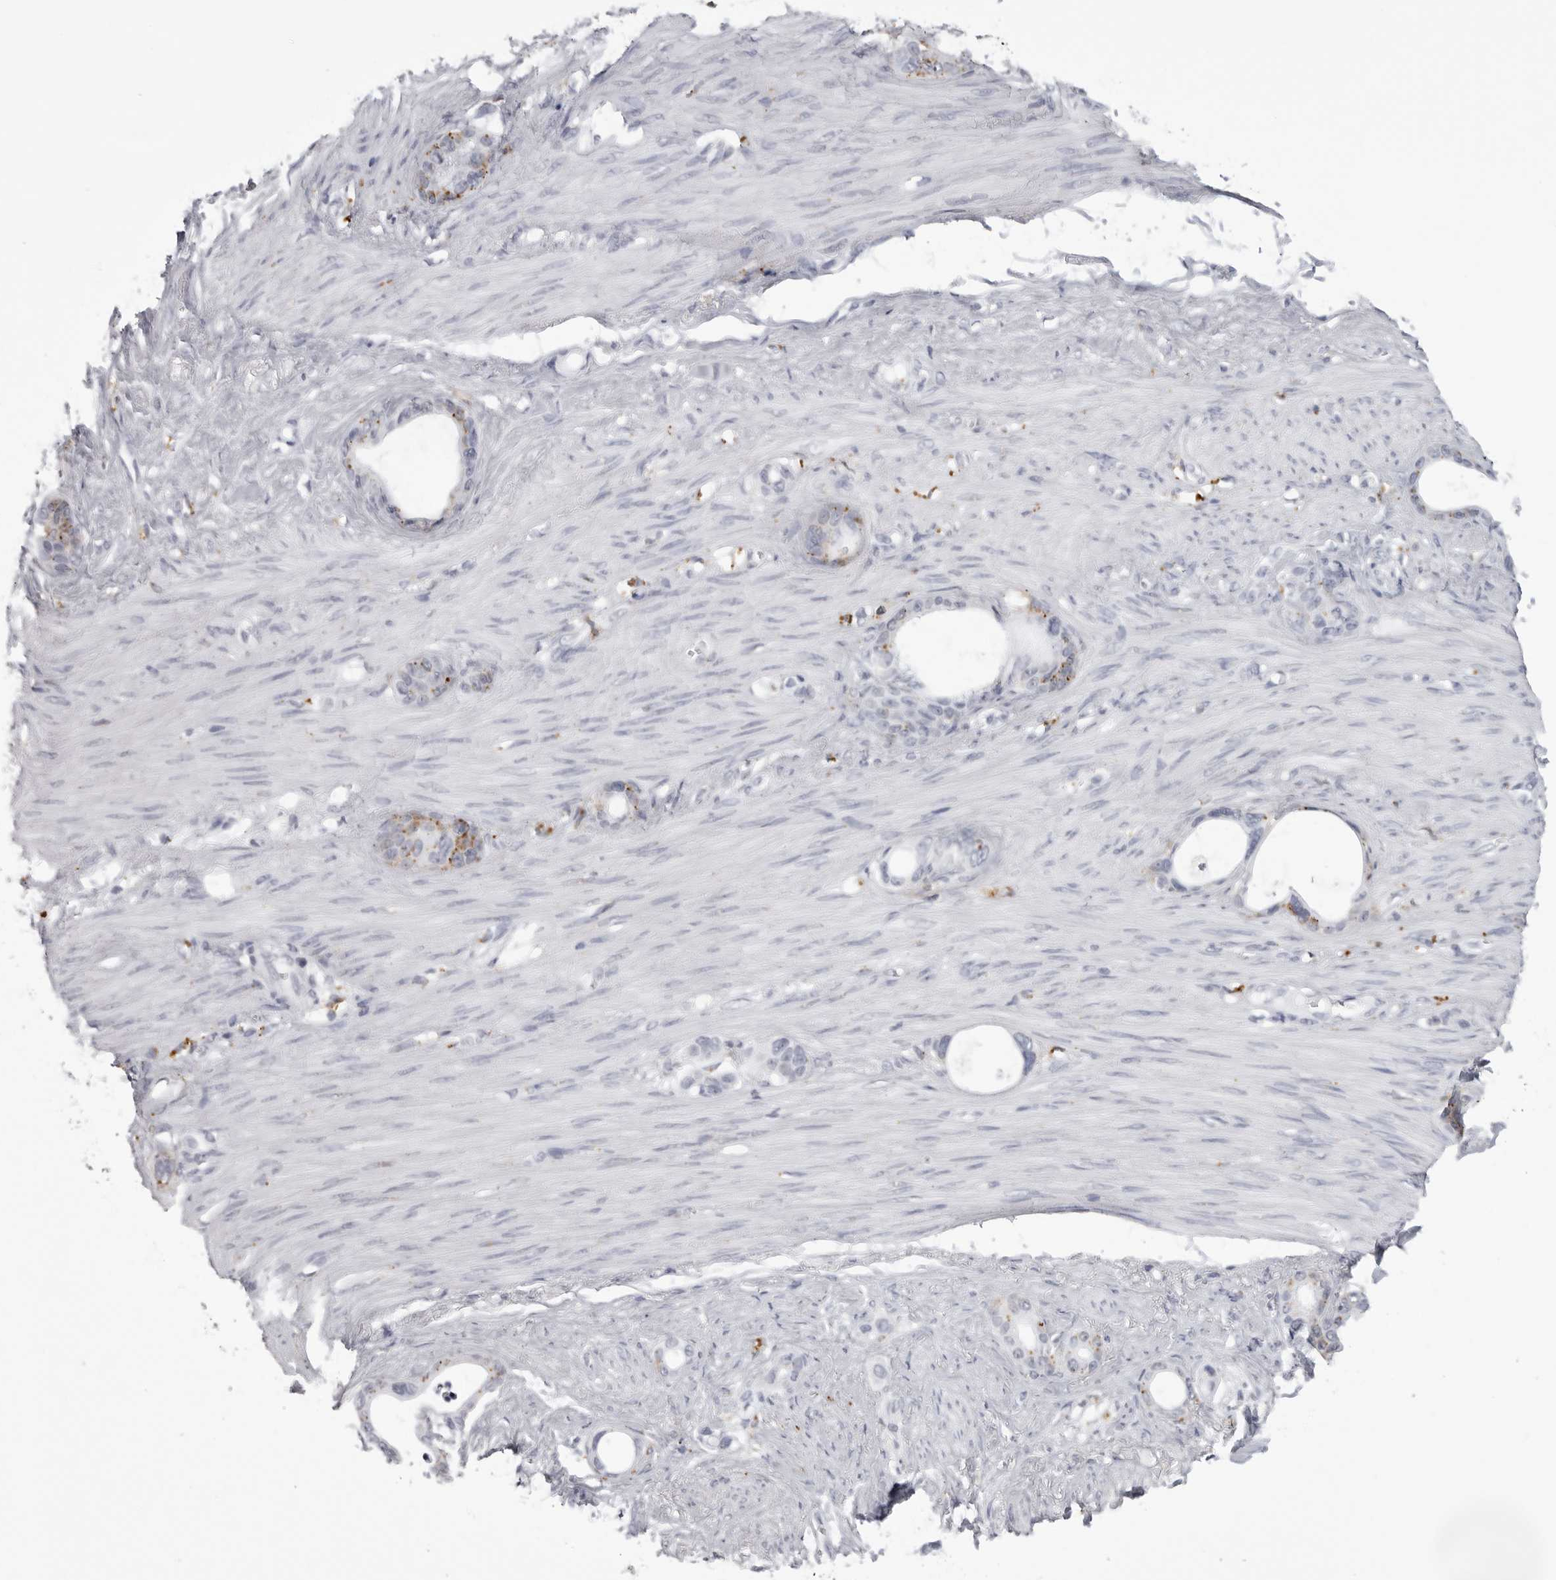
{"staining": {"intensity": "moderate", "quantity": "<25%", "location": "cytoplasmic/membranous"}, "tissue": "stomach cancer", "cell_type": "Tumor cells", "image_type": "cancer", "snomed": [{"axis": "morphology", "description": "Adenocarcinoma, NOS"}, {"axis": "topography", "description": "Stomach"}], "caption": "Adenocarcinoma (stomach) stained with a brown dye displays moderate cytoplasmic/membranous positive positivity in approximately <25% of tumor cells.", "gene": "IL25", "patient": {"sex": "female", "age": 75}}